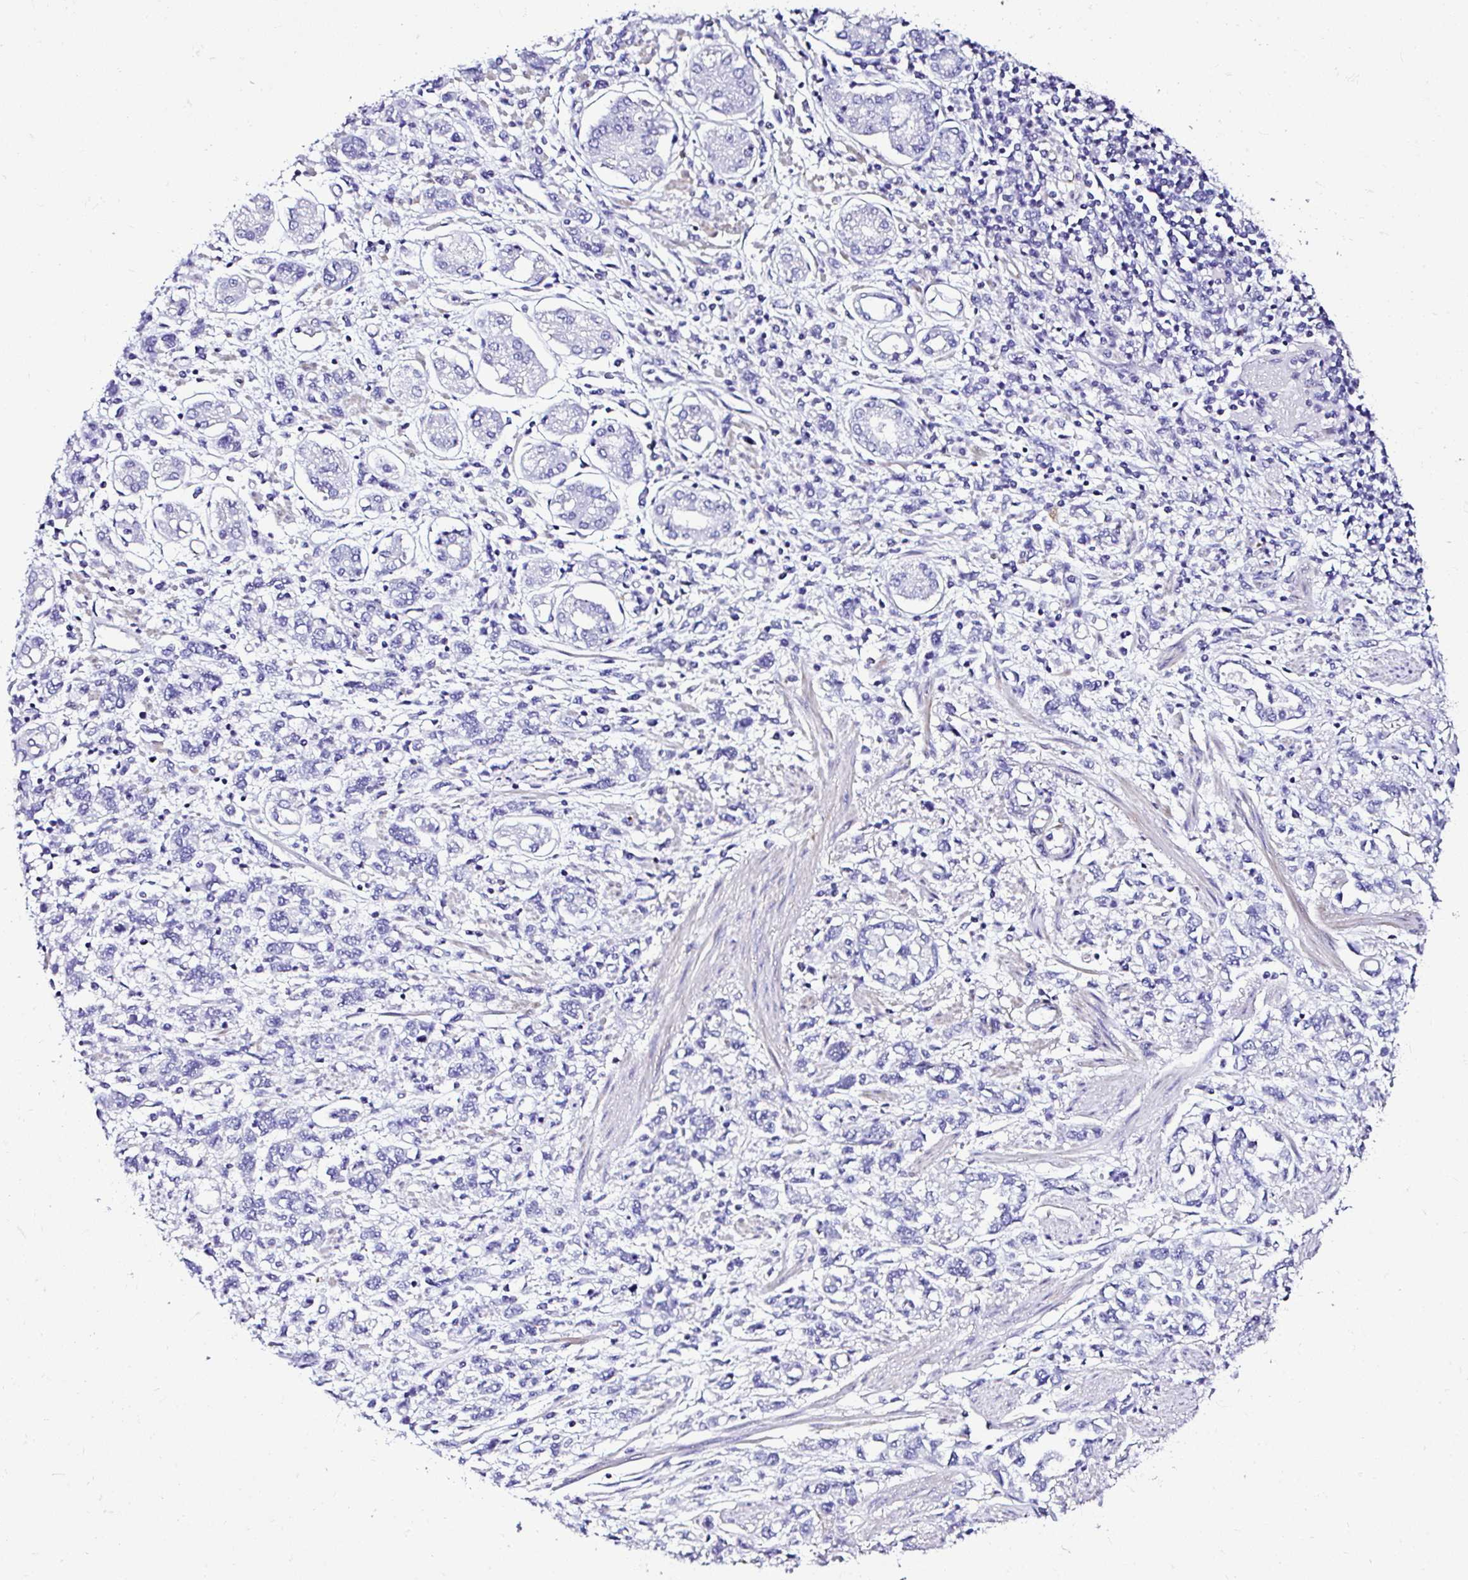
{"staining": {"intensity": "negative", "quantity": "none", "location": "none"}, "tissue": "stomach cancer", "cell_type": "Tumor cells", "image_type": "cancer", "snomed": [{"axis": "morphology", "description": "Adenocarcinoma, NOS"}, {"axis": "topography", "description": "Stomach"}], "caption": "An image of human adenocarcinoma (stomach) is negative for staining in tumor cells.", "gene": "DEPDC5", "patient": {"sex": "female", "age": 76}}